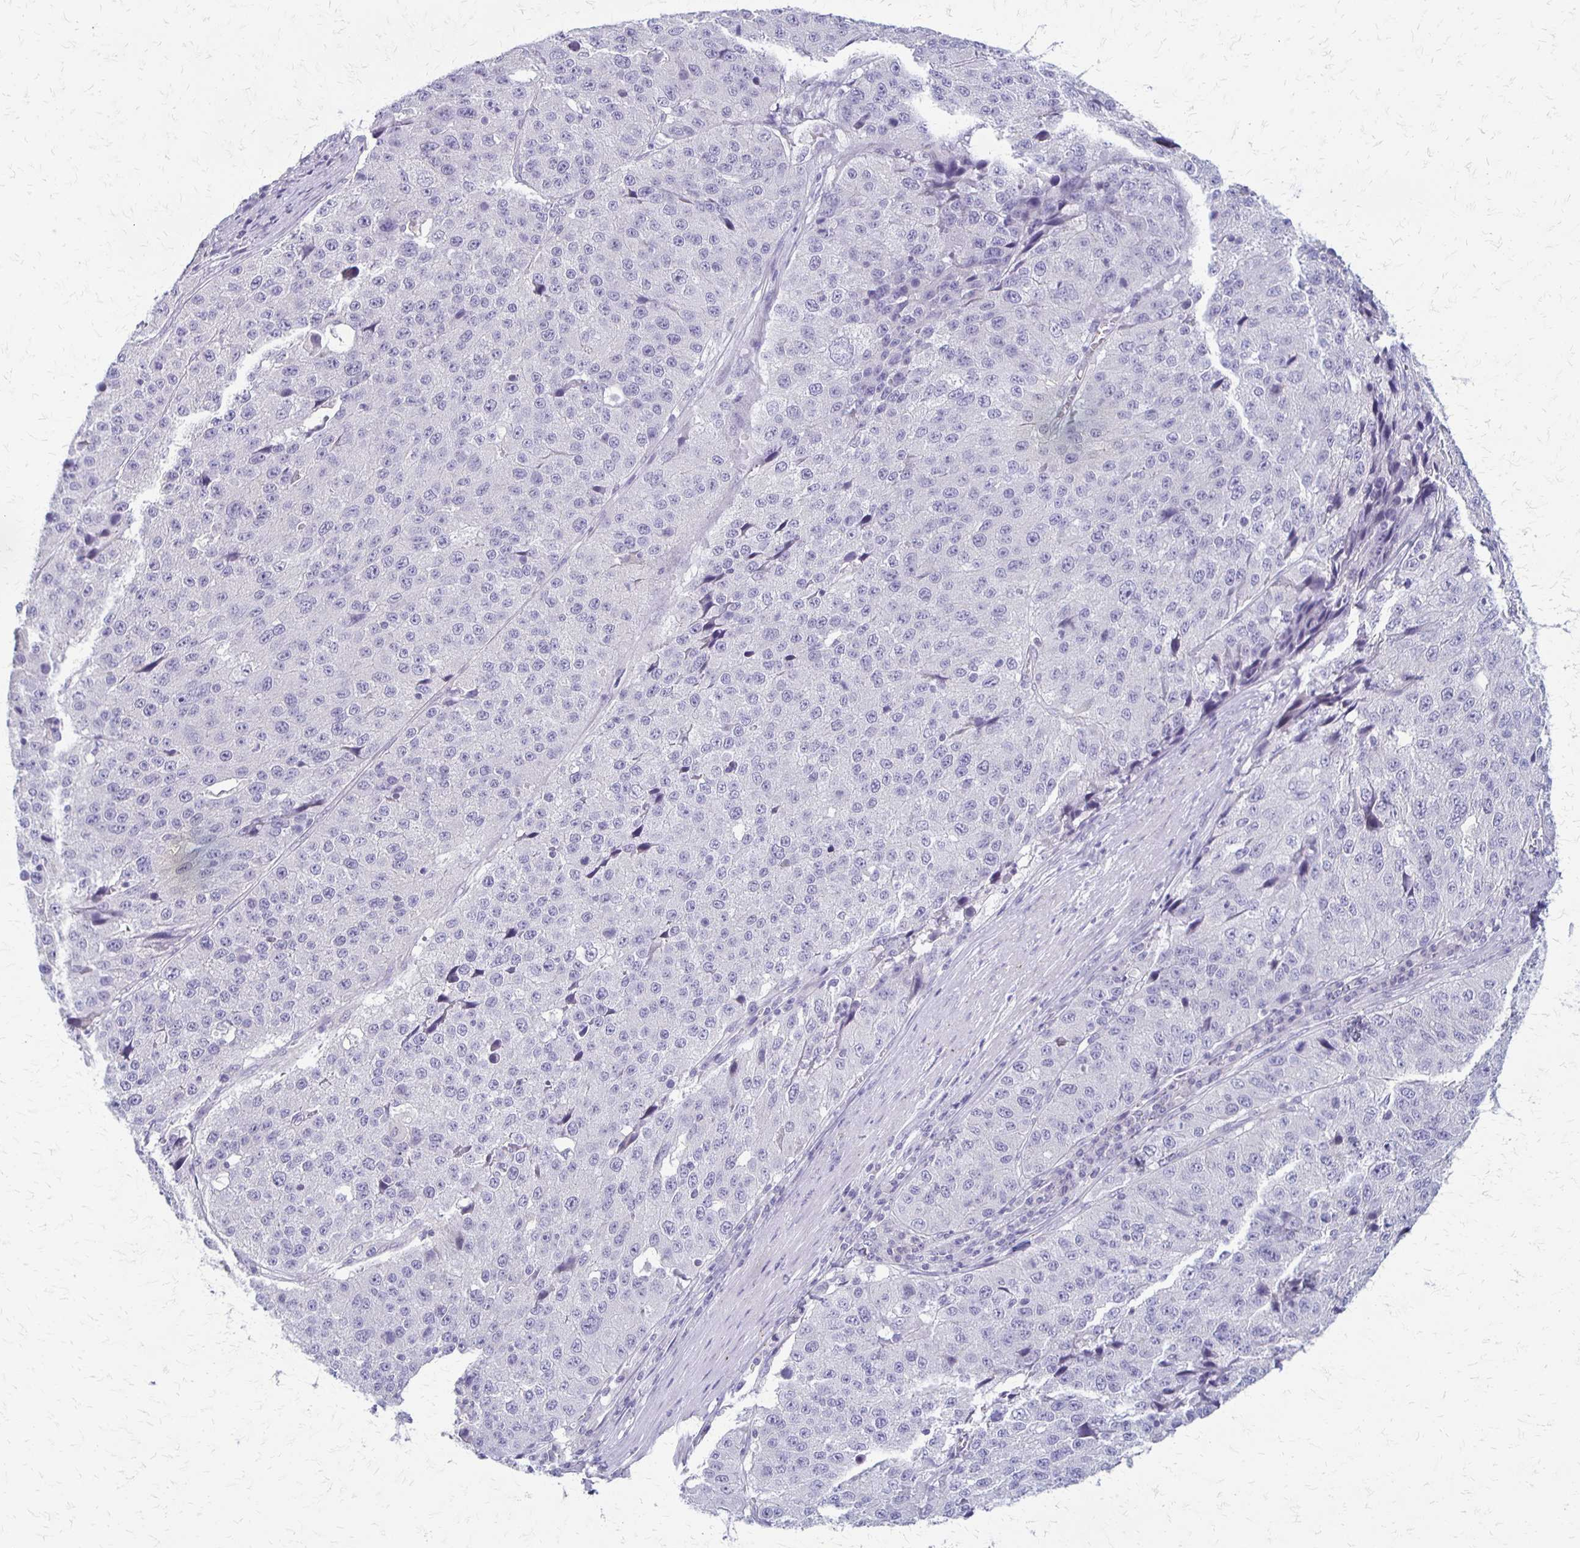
{"staining": {"intensity": "negative", "quantity": "none", "location": "none"}, "tissue": "stomach cancer", "cell_type": "Tumor cells", "image_type": "cancer", "snomed": [{"axis": "morphology", "description": "Adenocarcinoma, NOS"}, {"axis": "topography", "description": "Stomach"}], "caption": "DAB immunohistochemical staining of adenocarcinoma (stomach) demonstrates no significant expression in tumor cells. (Brightfield microscopy of DAB (3,3'-diaminobenzidine) IHC at high magnification).", "gene": "RHOC", "patient": {"sex": "male", "age": 71}}